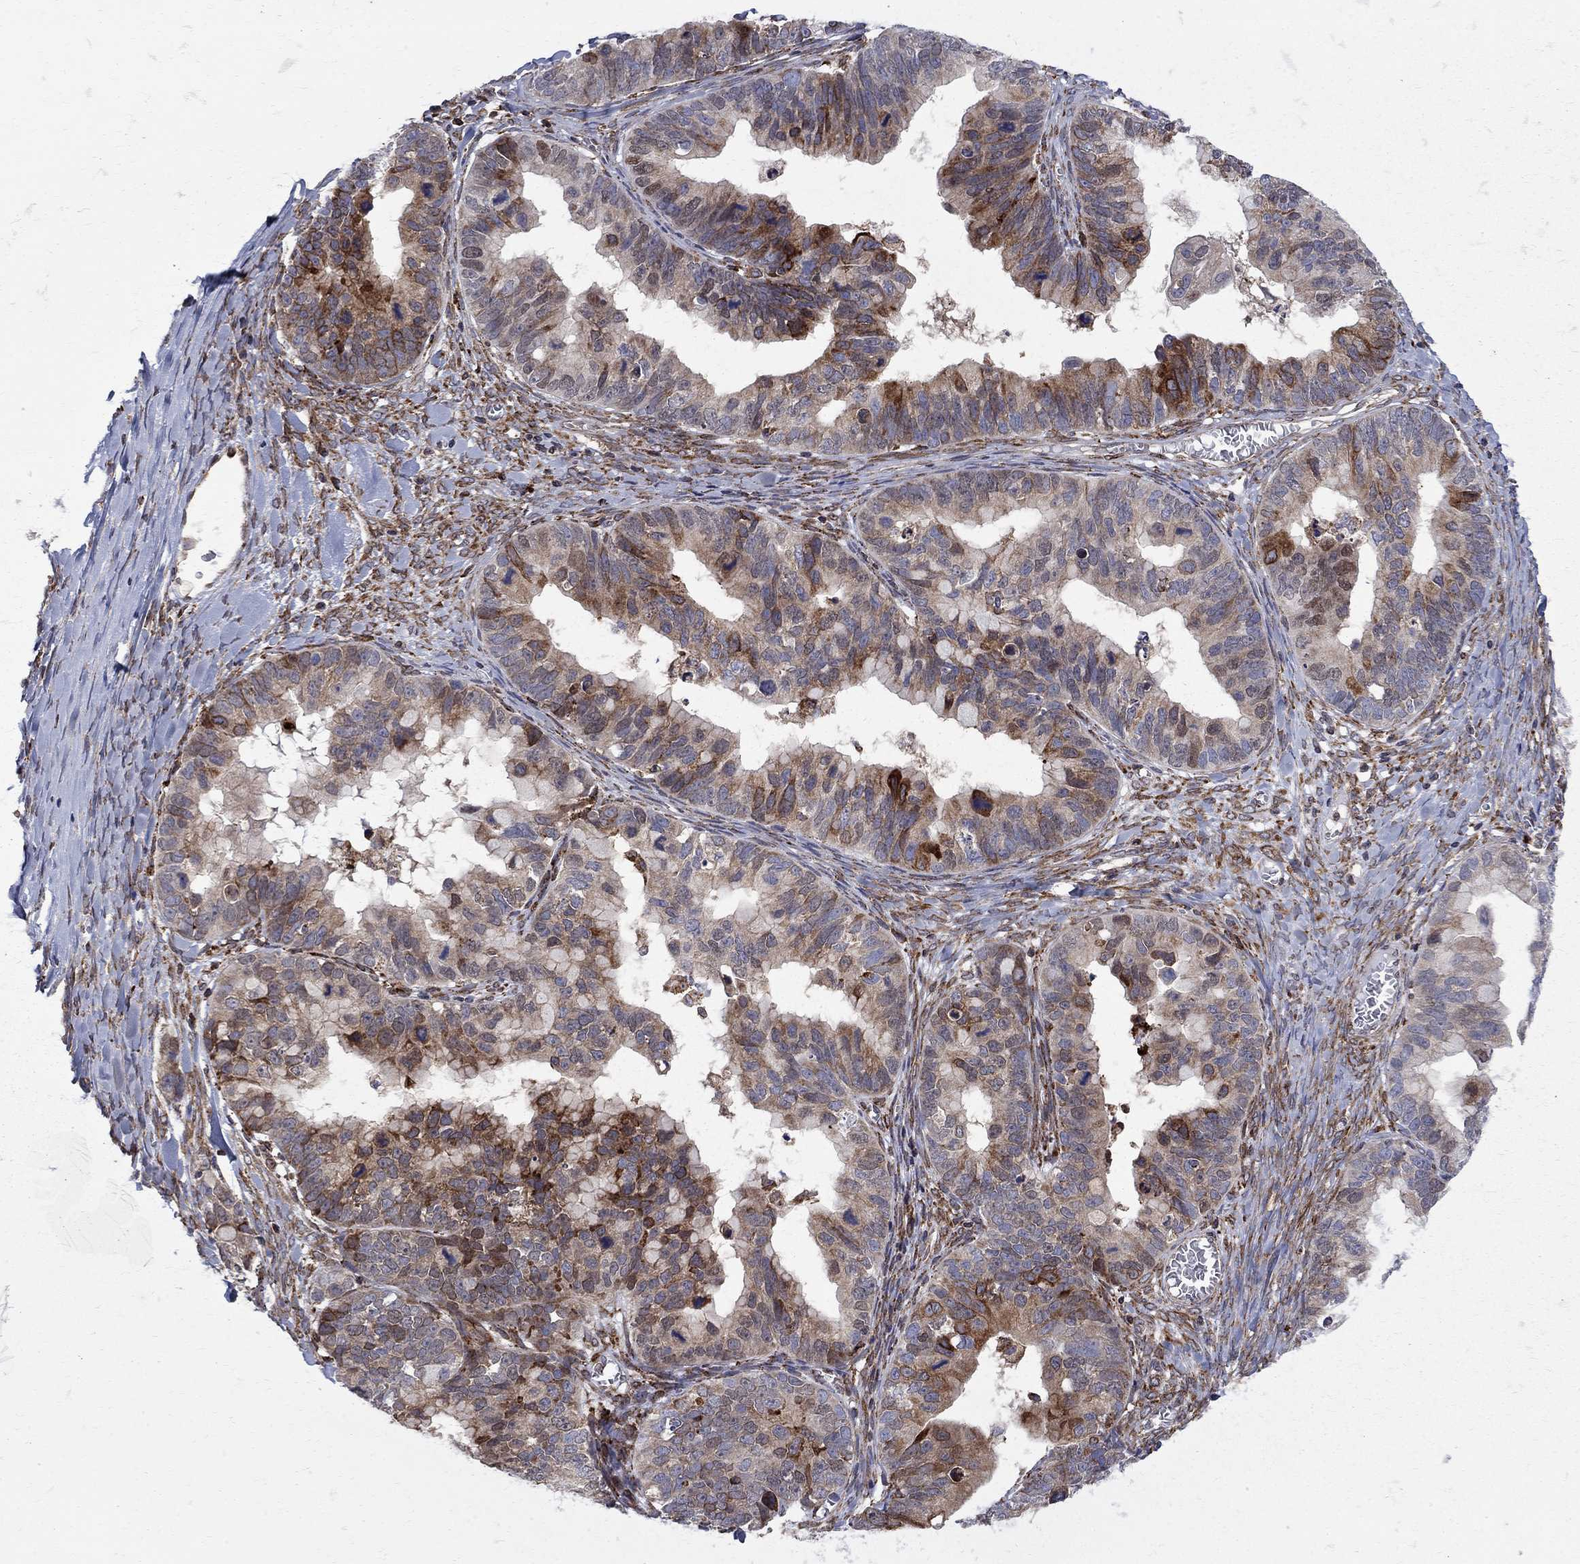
{"staining": {"intensity": "strong", "quantity": "25%-75%", "location": "cytoplasmic/membranous"}, "tissue": "ovarian cancer", "cell_type": "Tumor cells", "image_type": "cancer", "snomed": [{"axis": "morphology", "description": "Cystadenocarcinoma, mucinous, NOS"}, {"axis": "topography", "description": "Ovary"}], "caption": "Immunohistochemistry (IHC) image of neoplastic tissue: mucinous cystadenocarcinoma (ovarian) stained using IHC reveals high levels of strong protein expression localized specifically in the cytoplasmic/membranous of tumor cells, appearing as a cytoplasmic/membranous brown color.", "gene": "CAB39L", "patient": {"sex": "female", "age": 76}}